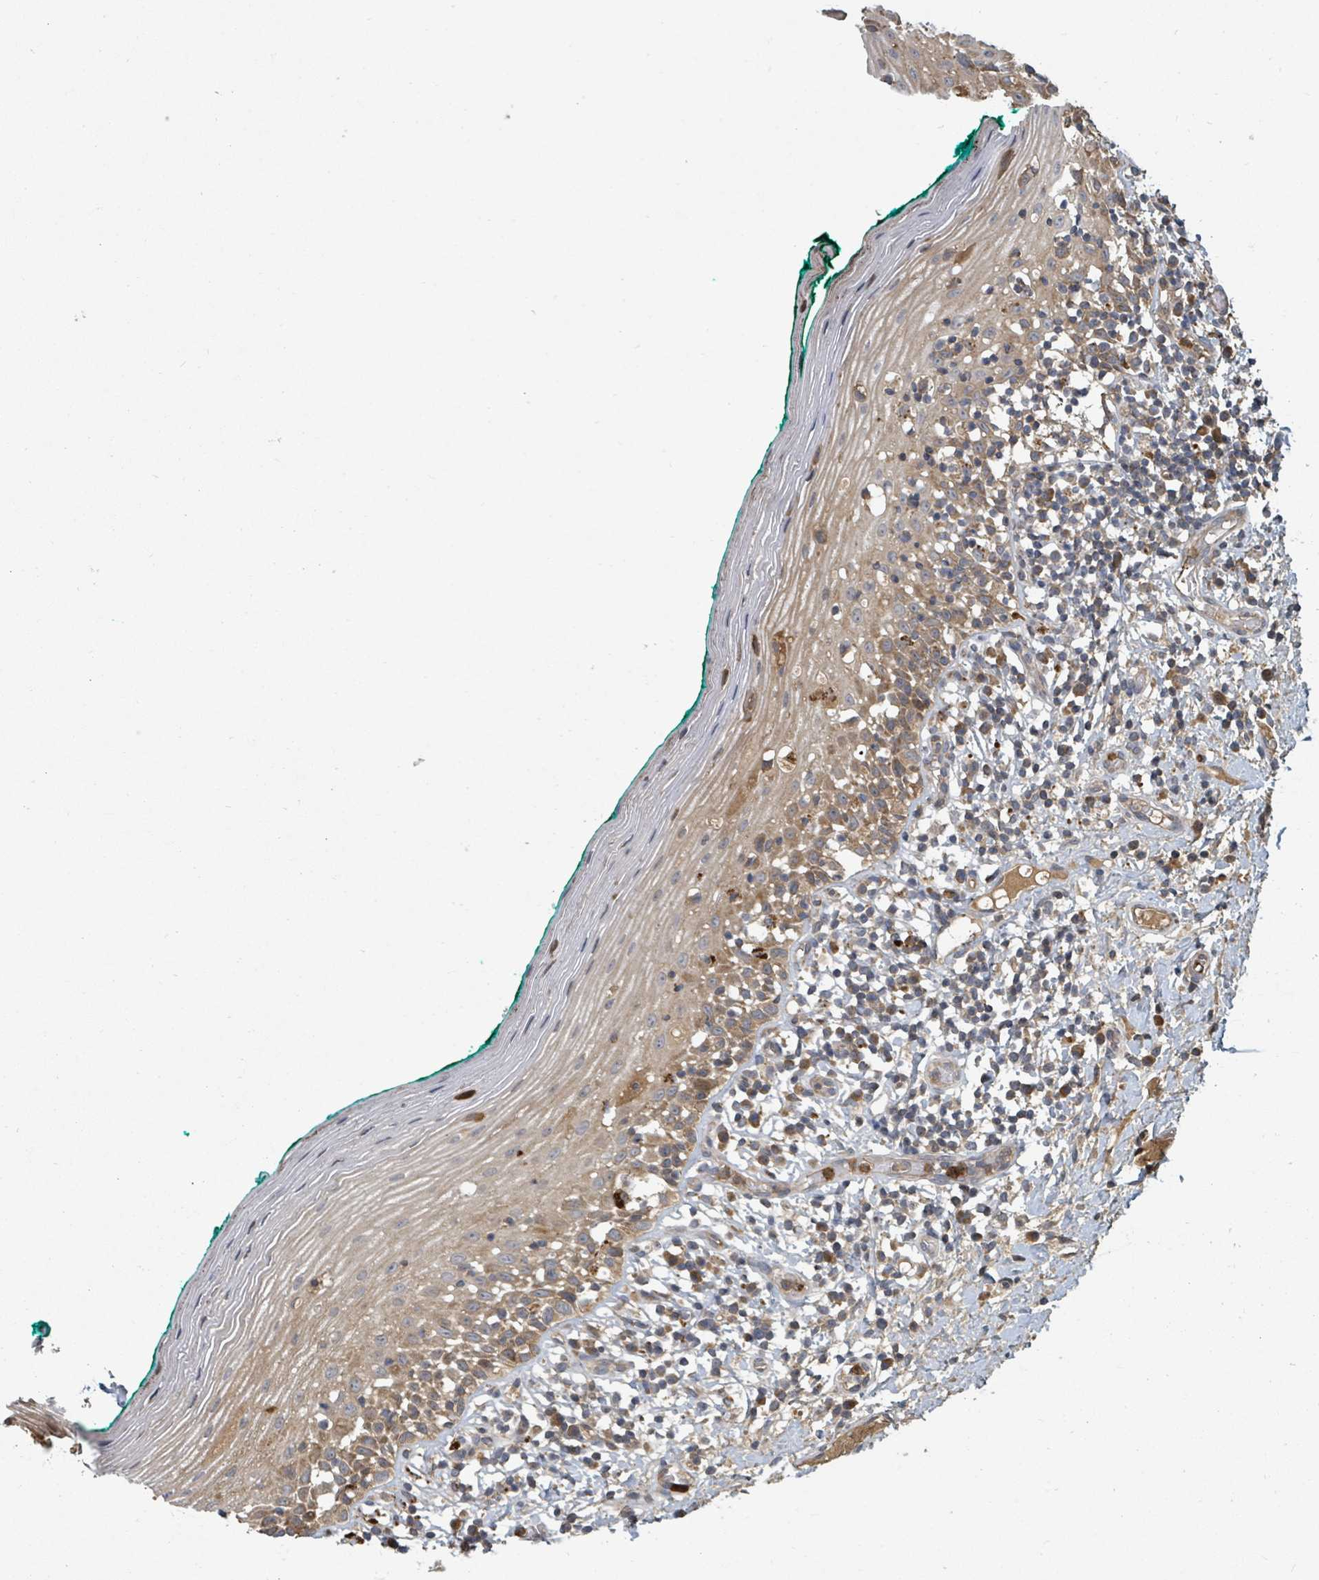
{"staining": {"intensity": "moderate", "quantity": "25%-75%", "location": "cytoplasmic/membranous"}, "tissue": "oral mucosa", "cell_type": "Squamous epithelial cells", "image_type": "normal", "snomed": [{"axis": "morphology", "description": "Normal tissue, NOS"}, {"axis": "topography", "description": "Oral tissue"}], "caption": "Moderate cytoplasmic/membranous positivity is identified in approximately 25%-75% of squamous epithelial cells in unremarkable oral mucosa.", "gene": "DPM1", "patient": {"sex": "female", "age": 83}}